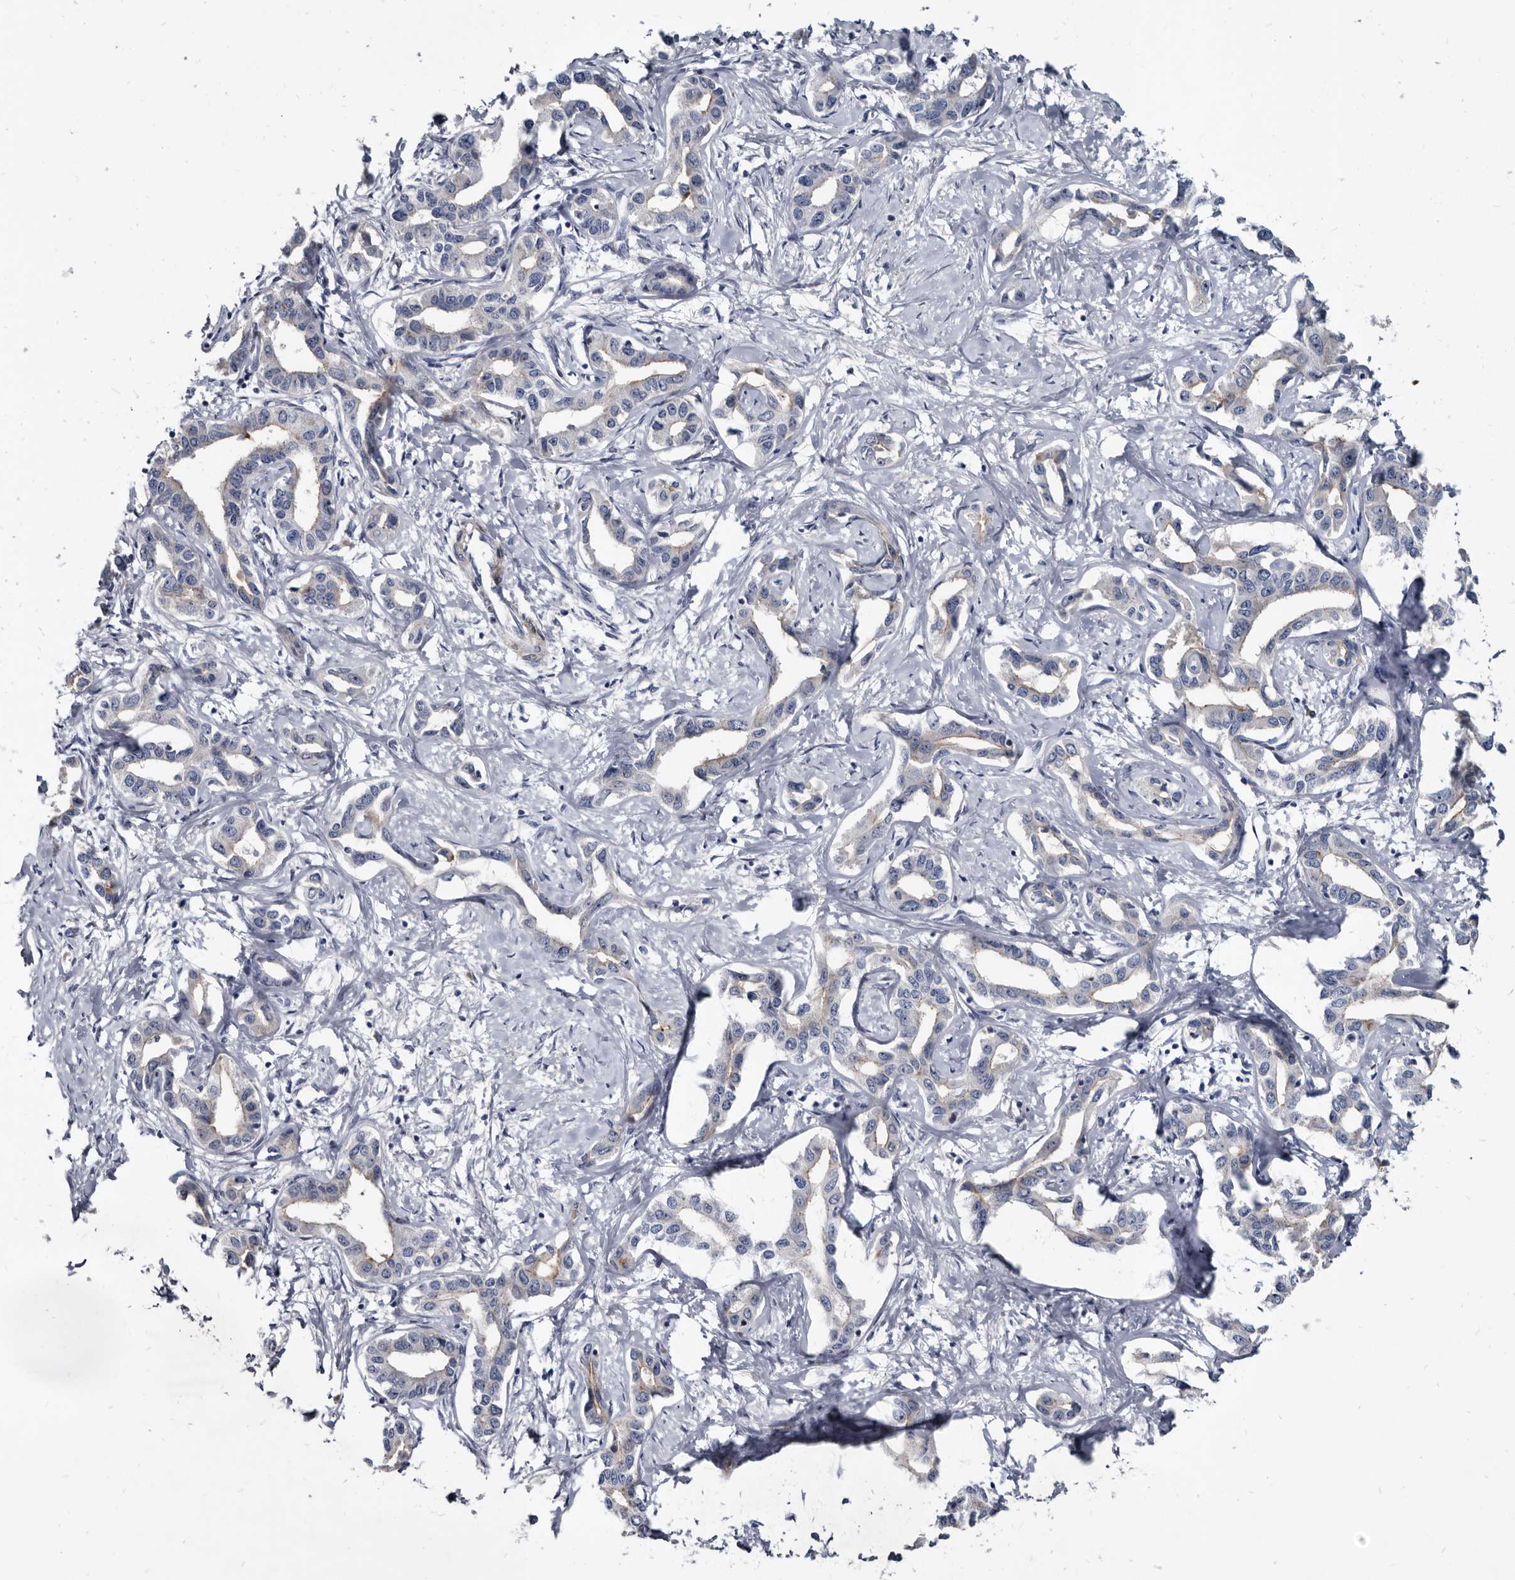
{"staining": {"intensity": "negative", "quantity": "none", "location": "none"}, "tissue": "liver cancer", "cell_type": "Tumor cells", "image_type": "cancer", "snomed": [{"axis": "morphology", "description": "Cholangiocarcinoma"}, {"axis": "topography", "description": "Liver"}], "caption": "Liver cholangiocarcinoma stained for a protein using IHC exhibits no expression tumor cells.", "gene": "PRSS8", "patient": {"sex": "male", "age": 59}}